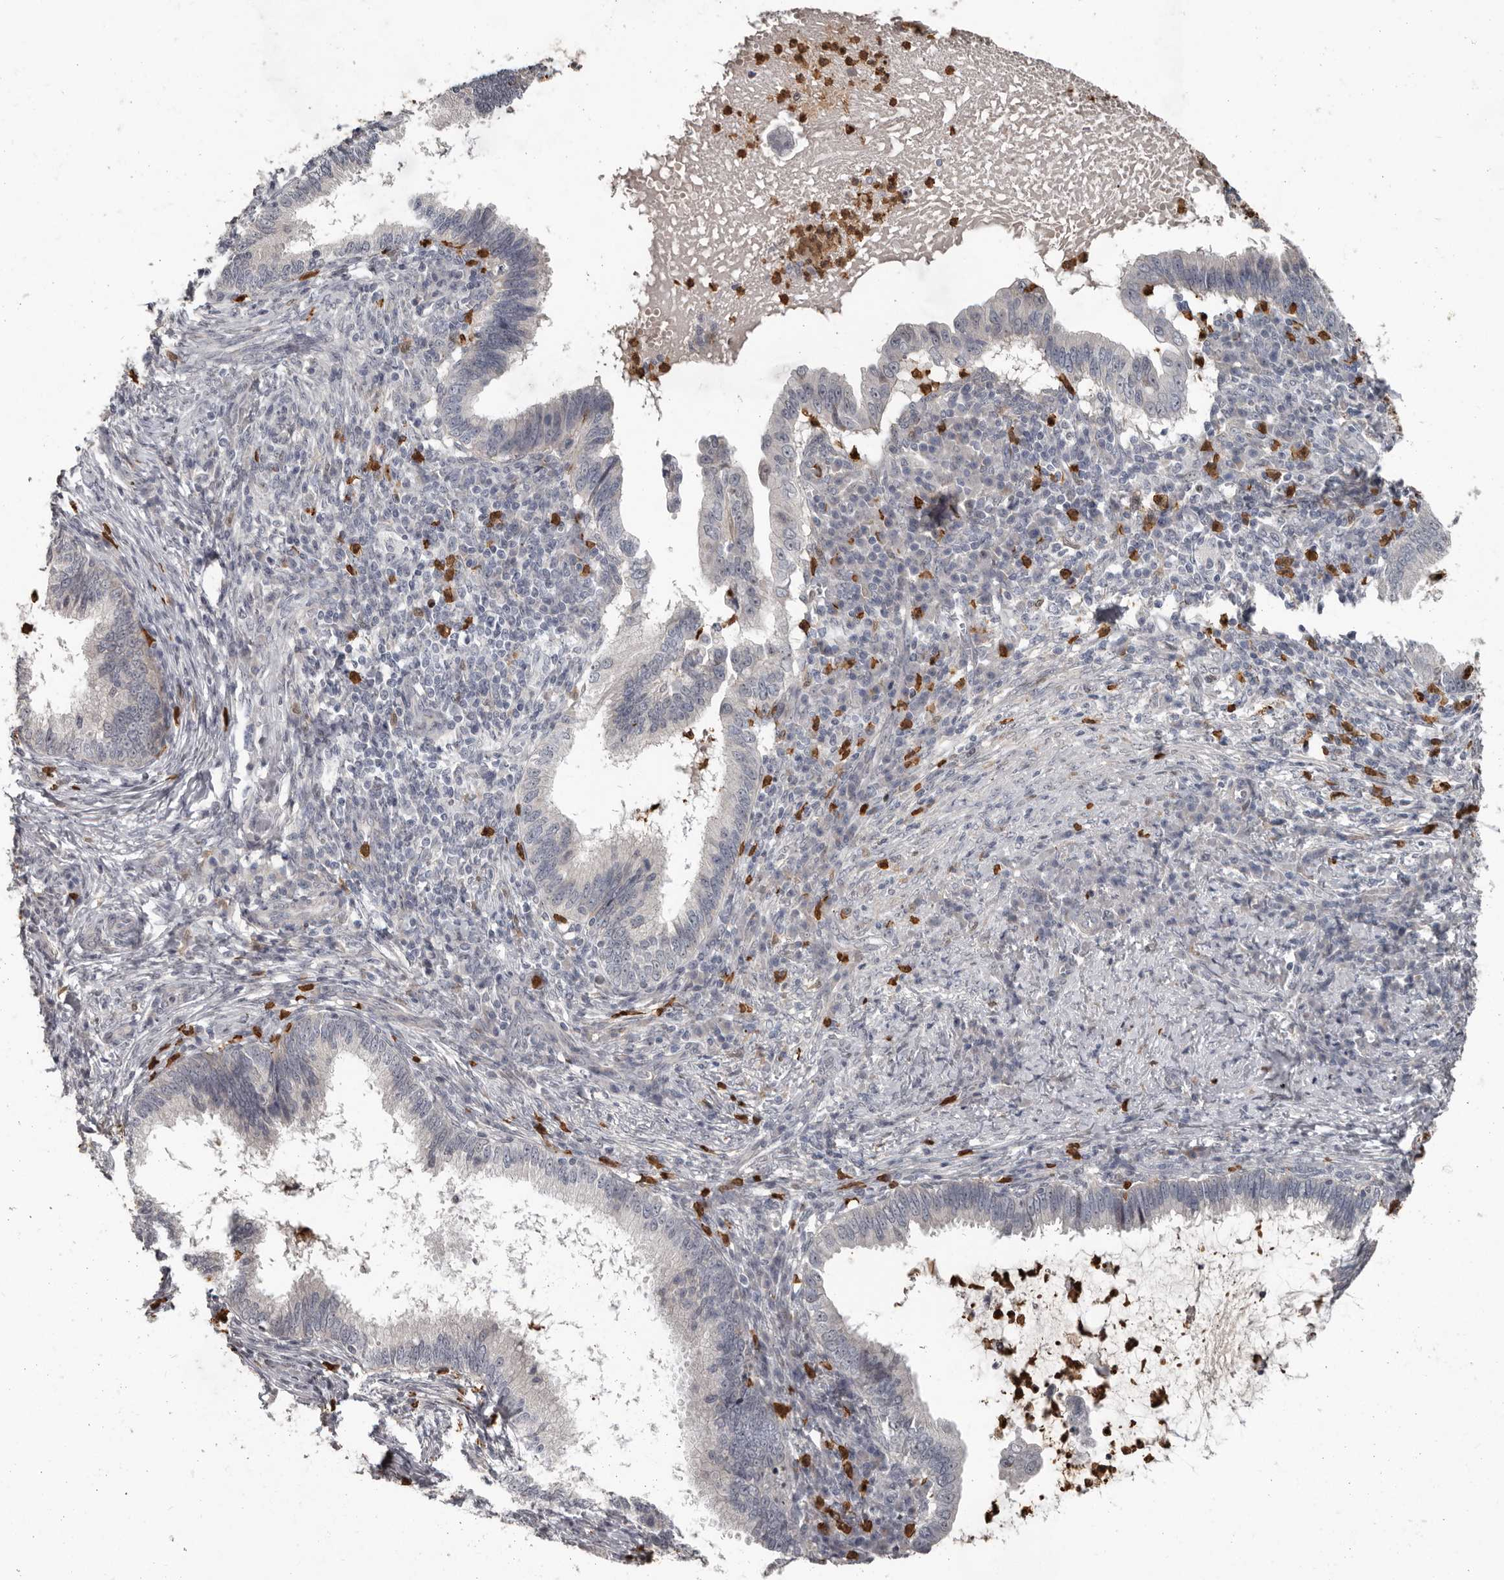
{"staining": {"intensity": "negative", "quantity": "none", "location": "none"}, "tissue": "cervical cancer", "cell_type": "Tumor cells", "image_type": "cancer", "snomed": [{"axis": "morphology", "description": "Adenocarcinoma, NOS"}, {"axis": "topography", "description": "Cervix"}], "caption": "Protein analysis of adenocarcinoma (cervical) displays no significant positivity in tumor cells.", "gene": "GPR157", "patient": {"sex": "female", "age": 36}}